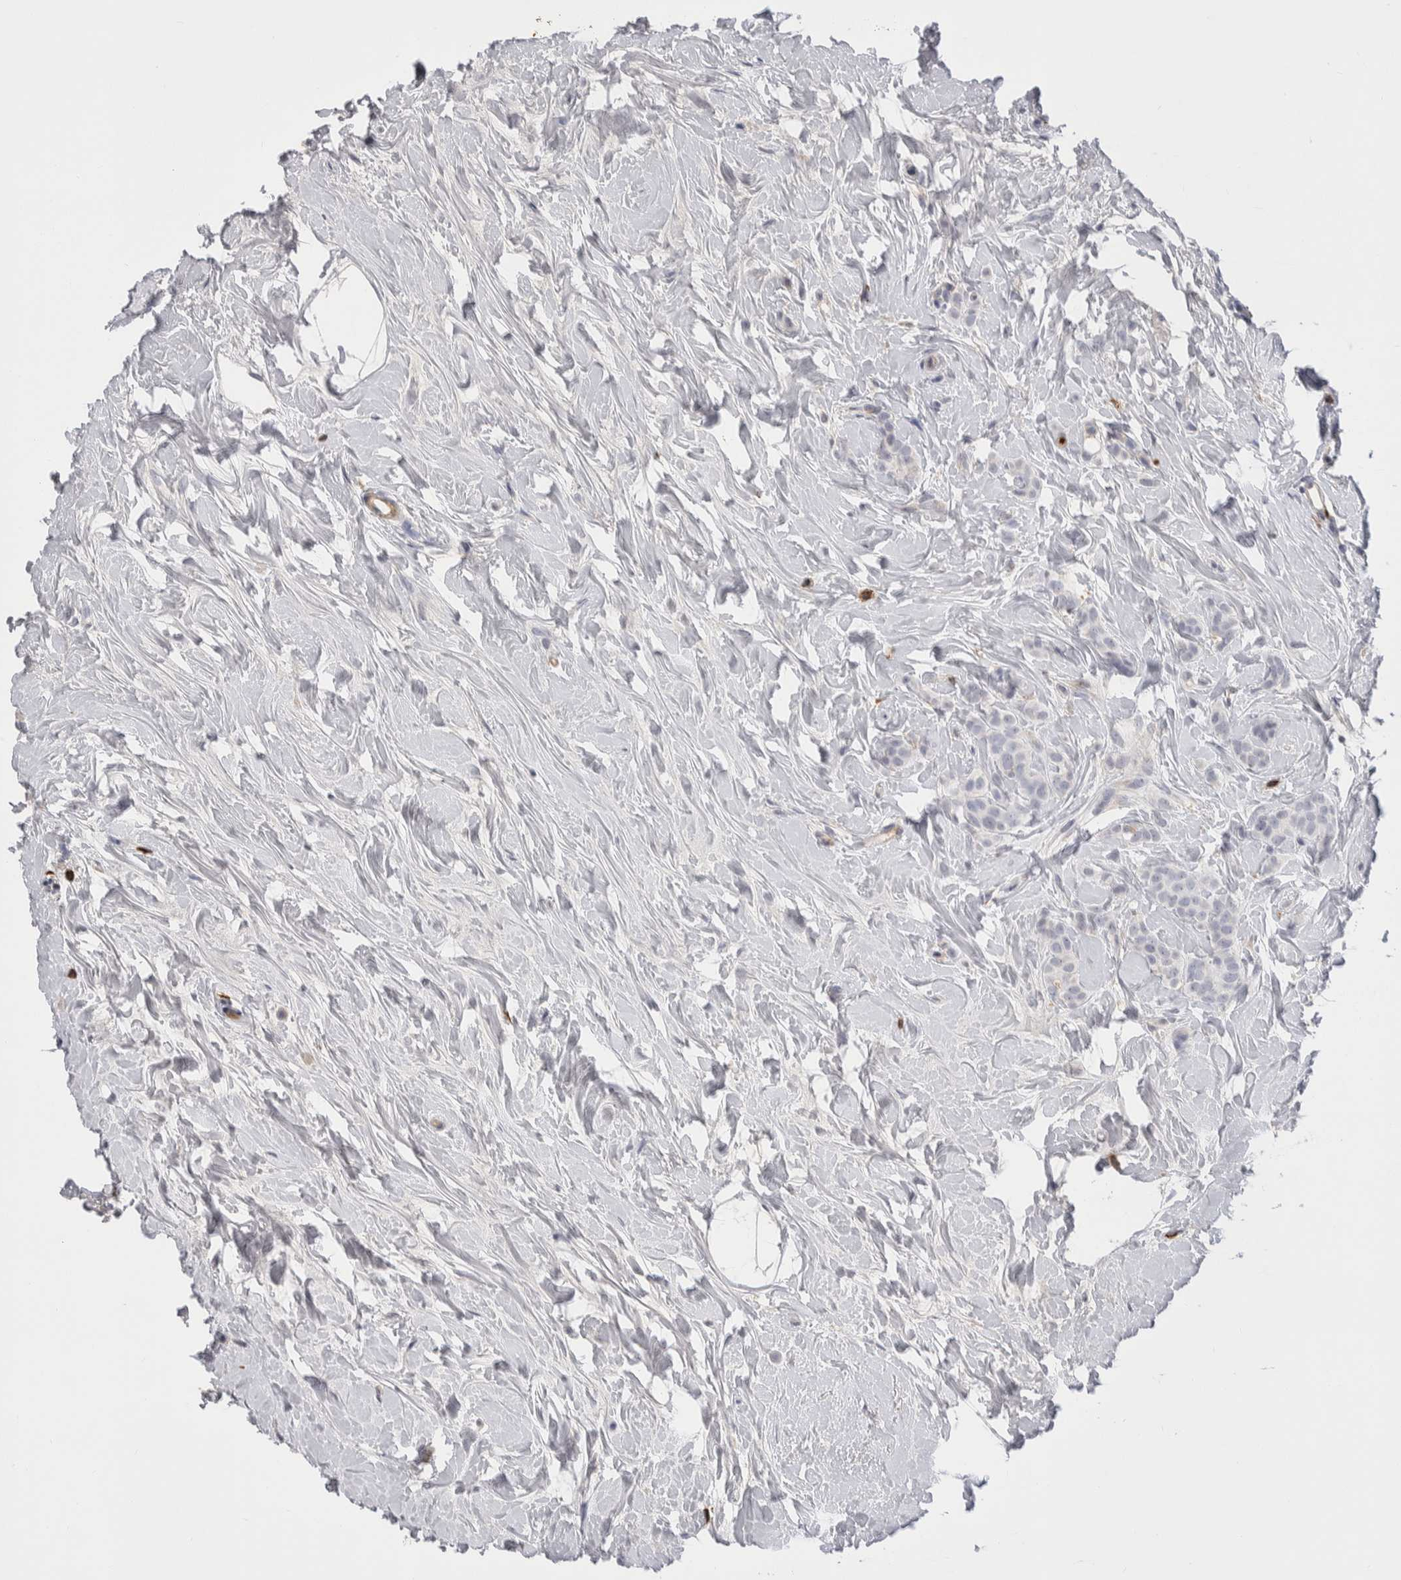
{"staining": {"intensity": "negative", "quantity": "none", "location": "none"}, "tissue": "breast cancer", "cell_type": "Tumor cells", "image_type": "cancer", "snomed": [{"axis": "morphology", "description": "Lobular carcinoma, in situ"}, {"axis": "morphology", "description": "Lobular carcinoma"}, {"axis": "topography", "description": "Breast"}], "caption": "DAB (3,3'-diaminobenzidine) immunohistochemical staining of breast lobular carcinoma demonstrates no significant expression in tumor cells. (DAB IHC visualized using brightfield microscopy, high magnification).", "gene": "CEP295NL", "patient": {"sex": "female", "age": 41}}